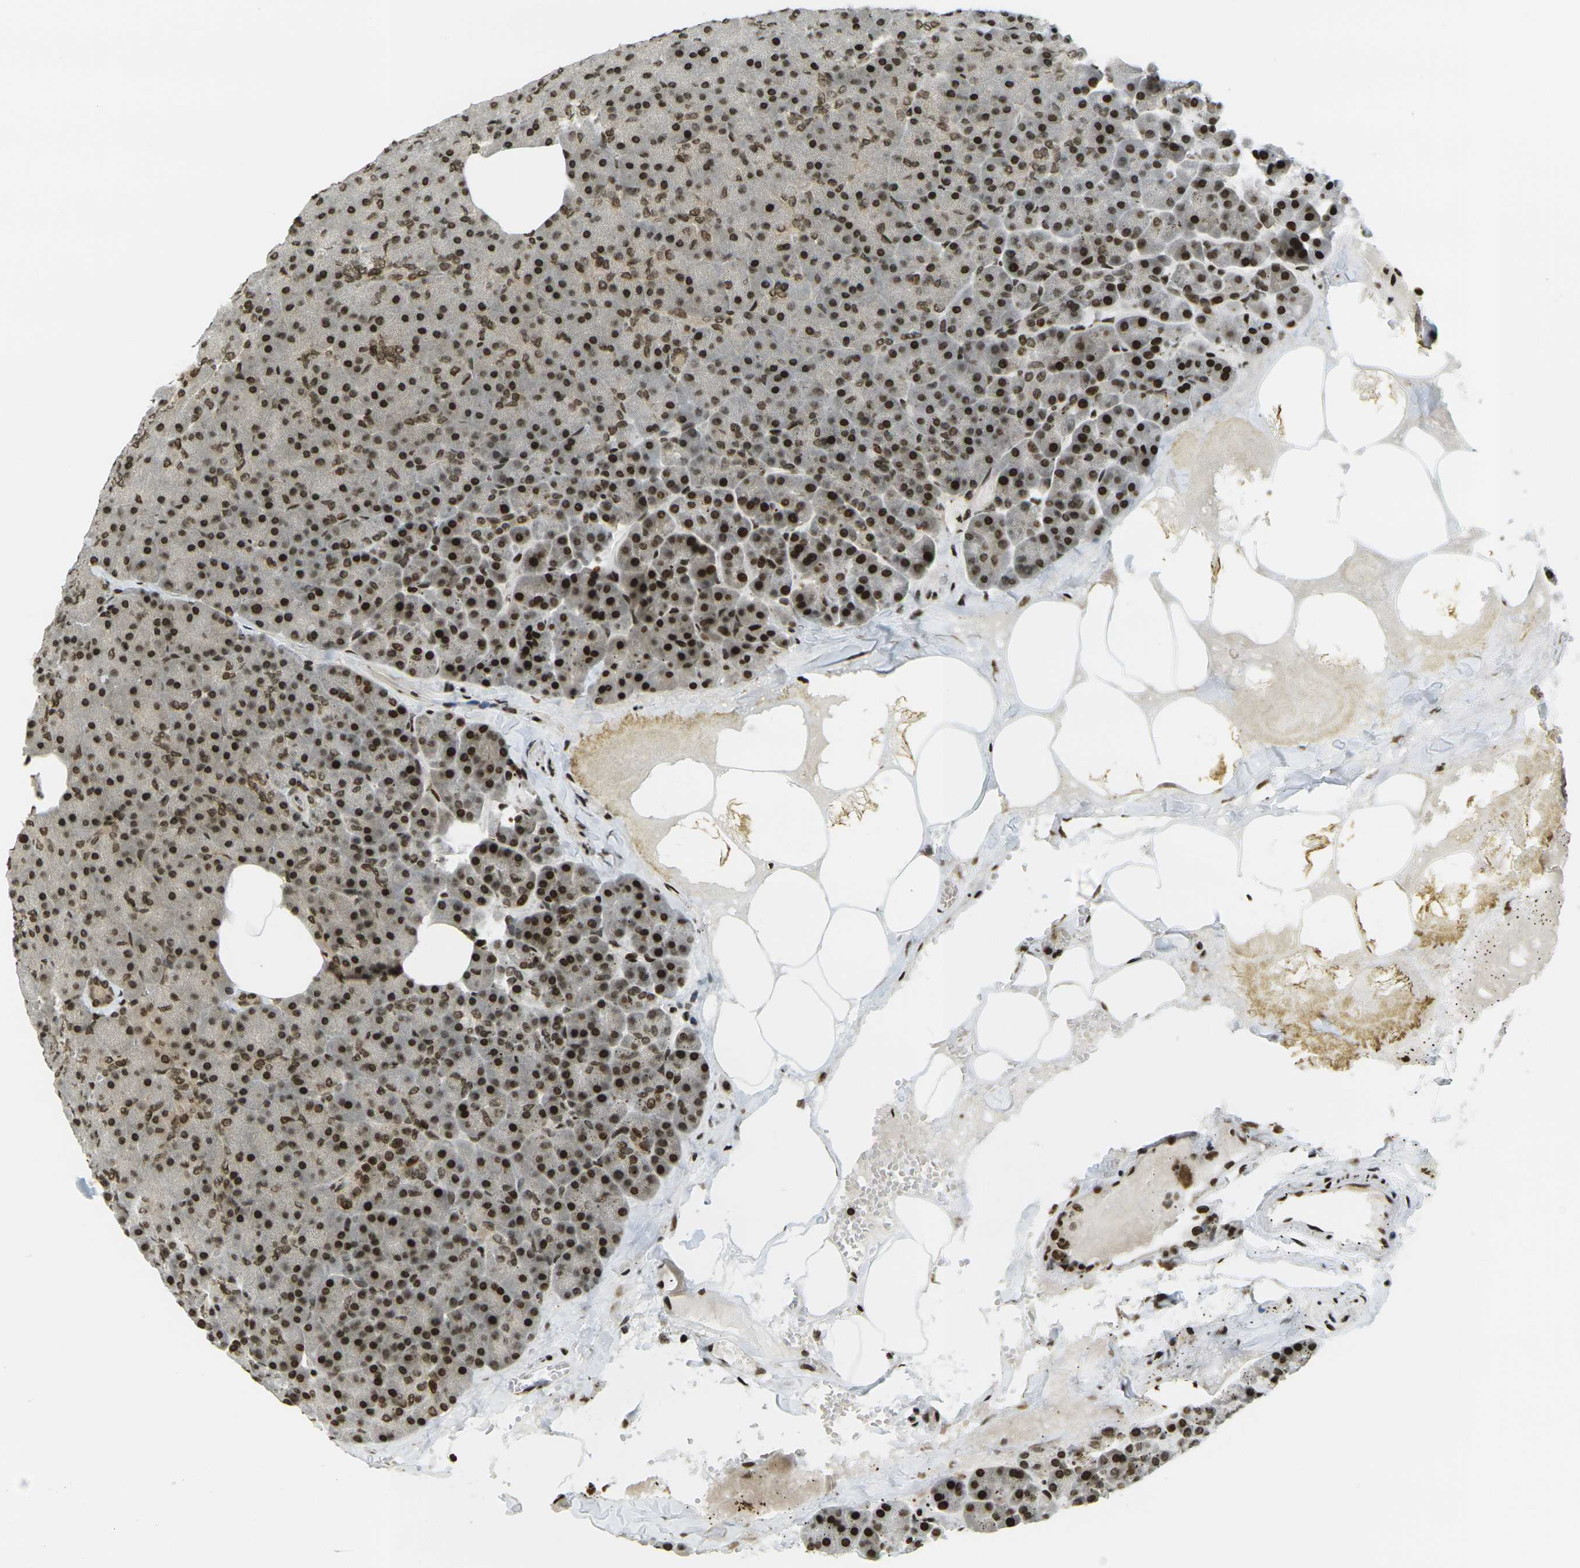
{"staining": {"intensity": "strong", "quantity": ">75%", "location": "nuclear"}, "tissue": "pancreas", "cell_type": "Exocrine glandular cells", "image_type": "normal", "snomed": [{"axis": "morphology", "description": "Normal tissue, NOS"}, {"axis": "topography", "description": "Pancreas"}], "caption": "The image displays immunohistochemical staining of benign pancreas. There is strong nuclear staining is present in about >75% of exocrine glandular cells. The protein of interest is shown in brown color, while the nuclei are stained blue.", "gene": "RUVBL2", "patient": {"sex": "female", "age": 35}}